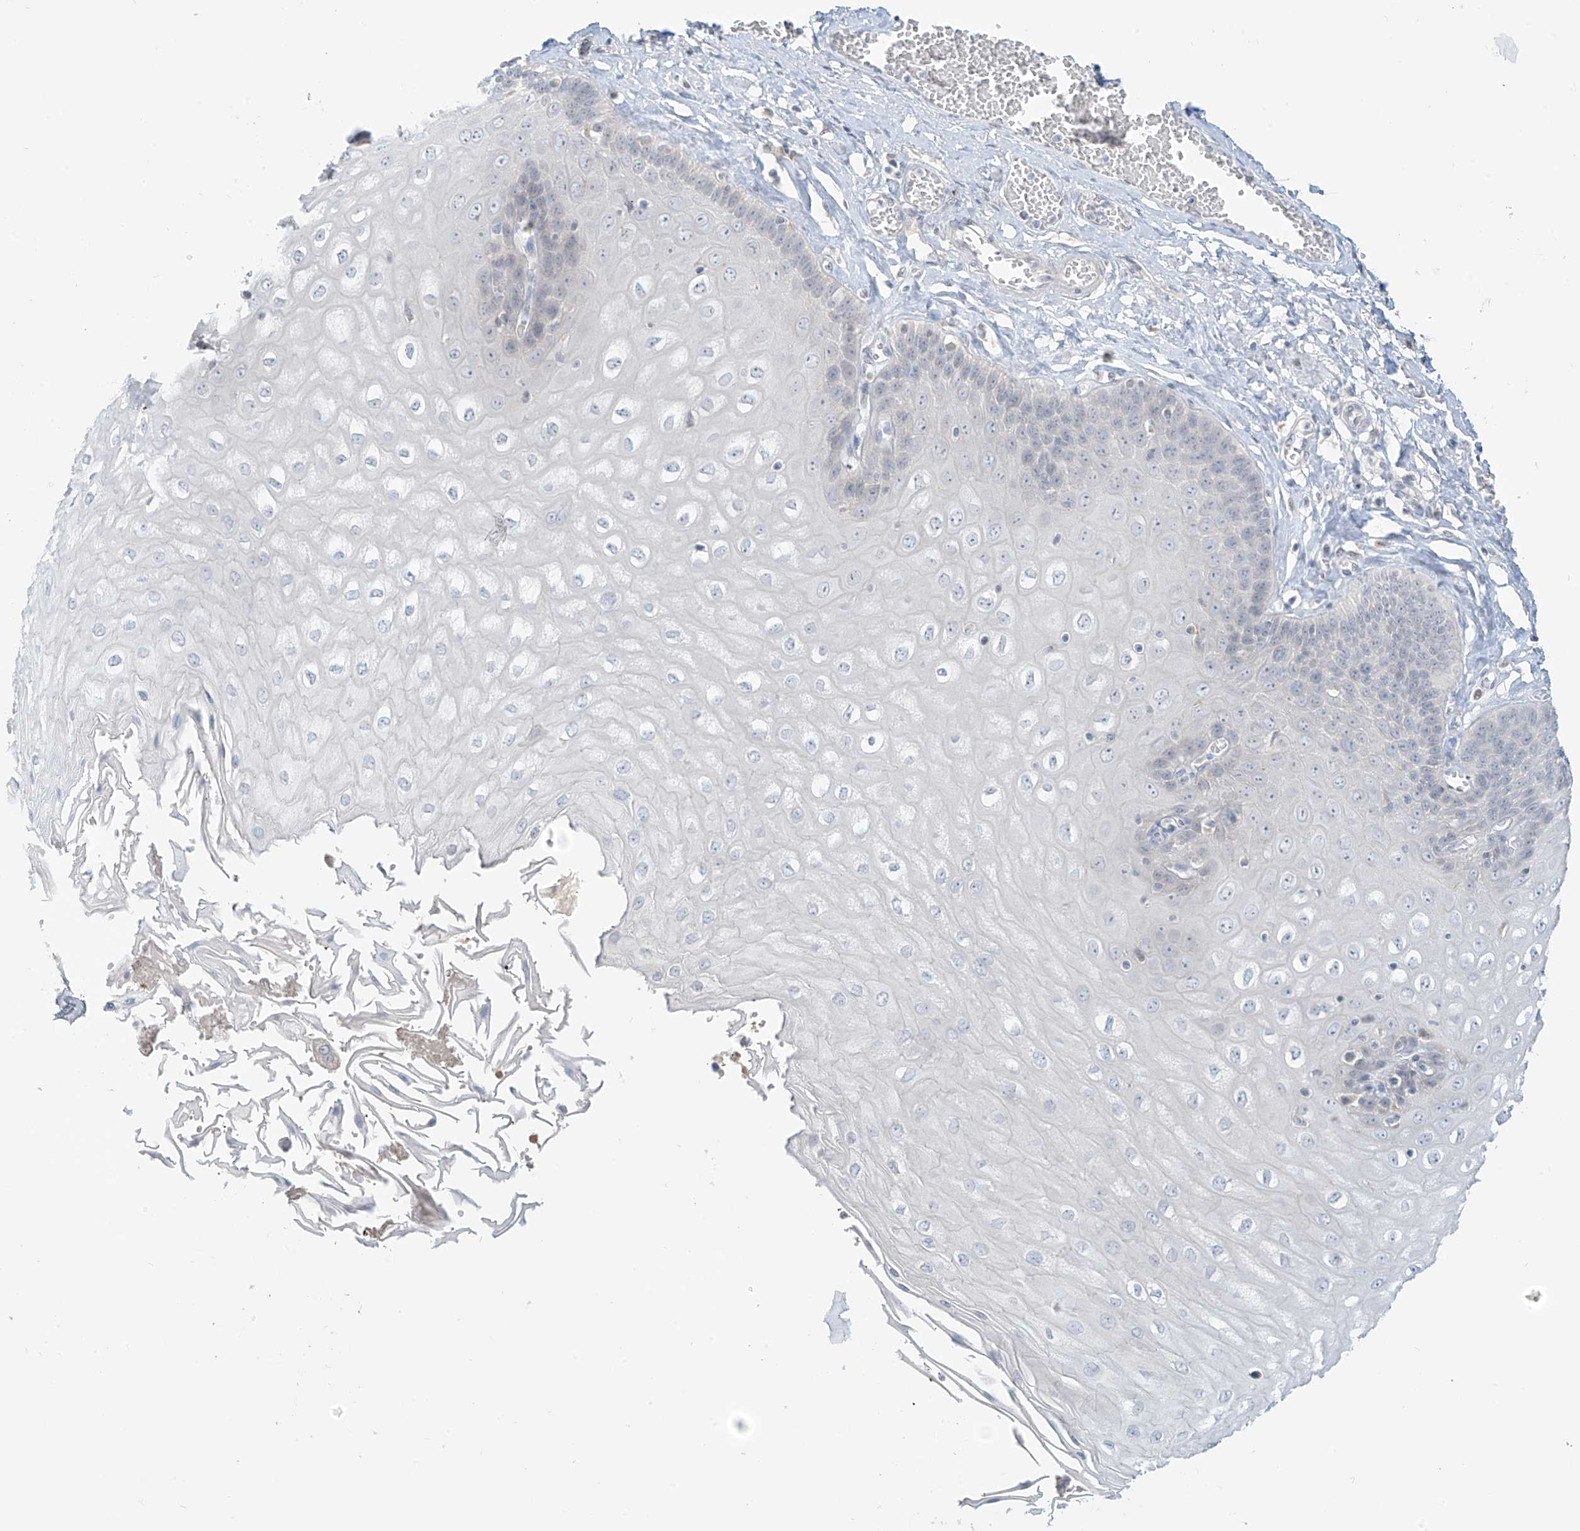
{"staining": {"intensity": "negative", "quantity": "none", "location": "none"}, "tissue": "esophagus", "cell_type": "Squamous epithelial cells", "image_type": "normal", "snomed": [{"axis": "morphology", "description": "Normal tissue, NOS"}, {"axis": "topography", "description": "Esophagus"}], "caption": "This is an immunohistochemistry (IHC) photomicrograph of unremarkable esophagus. There is no expression in squamous epithelial cells.", "gene": "C2orf42", "patient": {"sex": "male", "age": 60}}